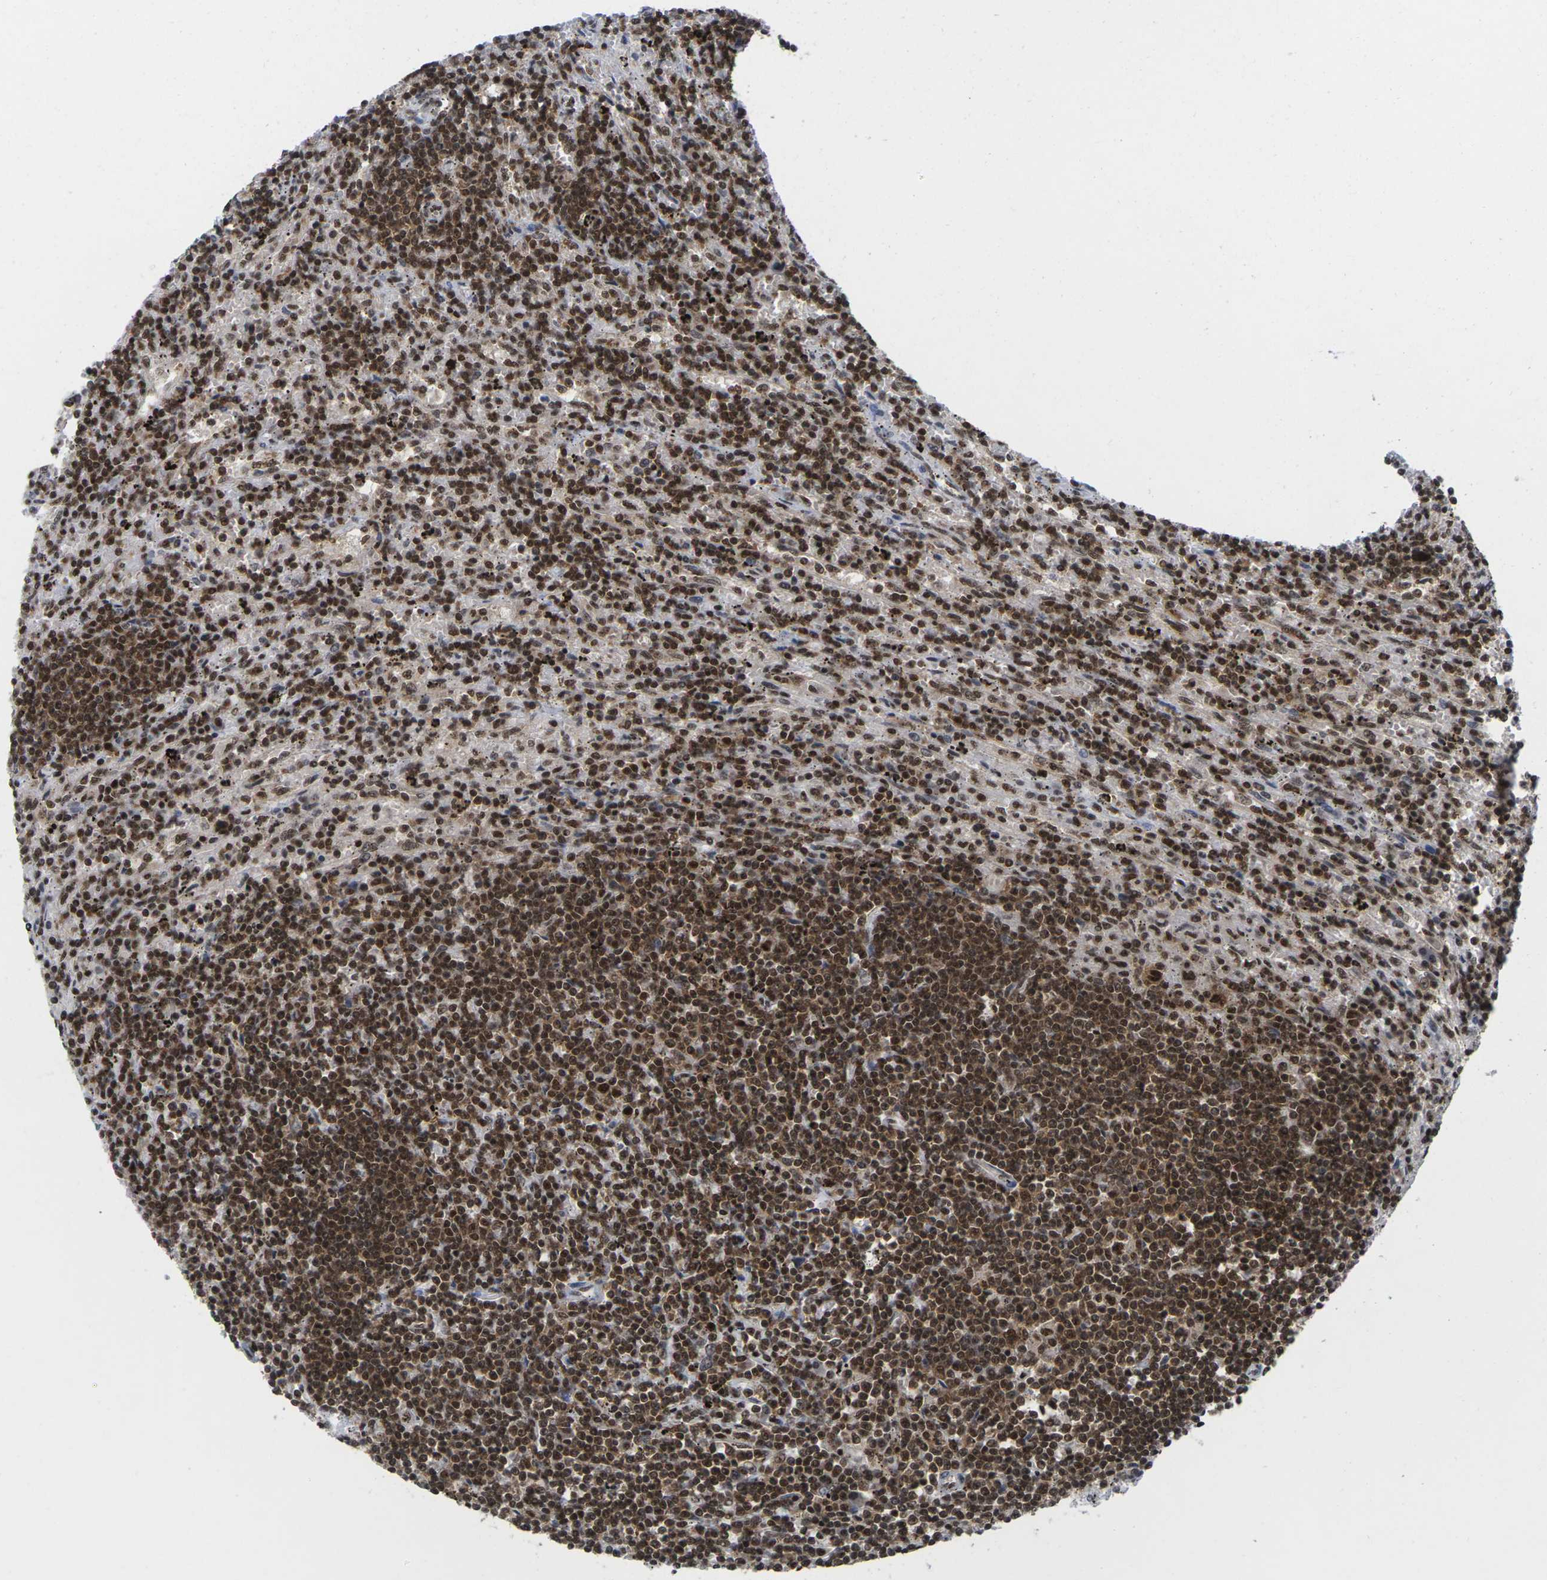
{"staining": {"intensity": "strong", "quantity": ">75%", "location": "cytoplasmic/membranous,nuclear"}, "tissue": "lymphoma", "cell_type": "Tumor cells", "image_type": "cancer", "snomed": [{"axis": "morphology", "description": "Malignant lymphoma, non-Hodgkin's type, Low grade"}, {"axis": "topography", "description": "Spleen"}], "caption": "High-magnification brightfield microscopy of low-grade malignant lymphoma, non-Hodgkin's type stained with DAB (brown) and counterstained with hematoxylin (blue). tumor cells exhibit strong cytoplasmic/membranous and nuclear expression is present in approximately>75% of cells.", "gene": "MAGOH", "patient": {"sex": "male", "age": 73}}